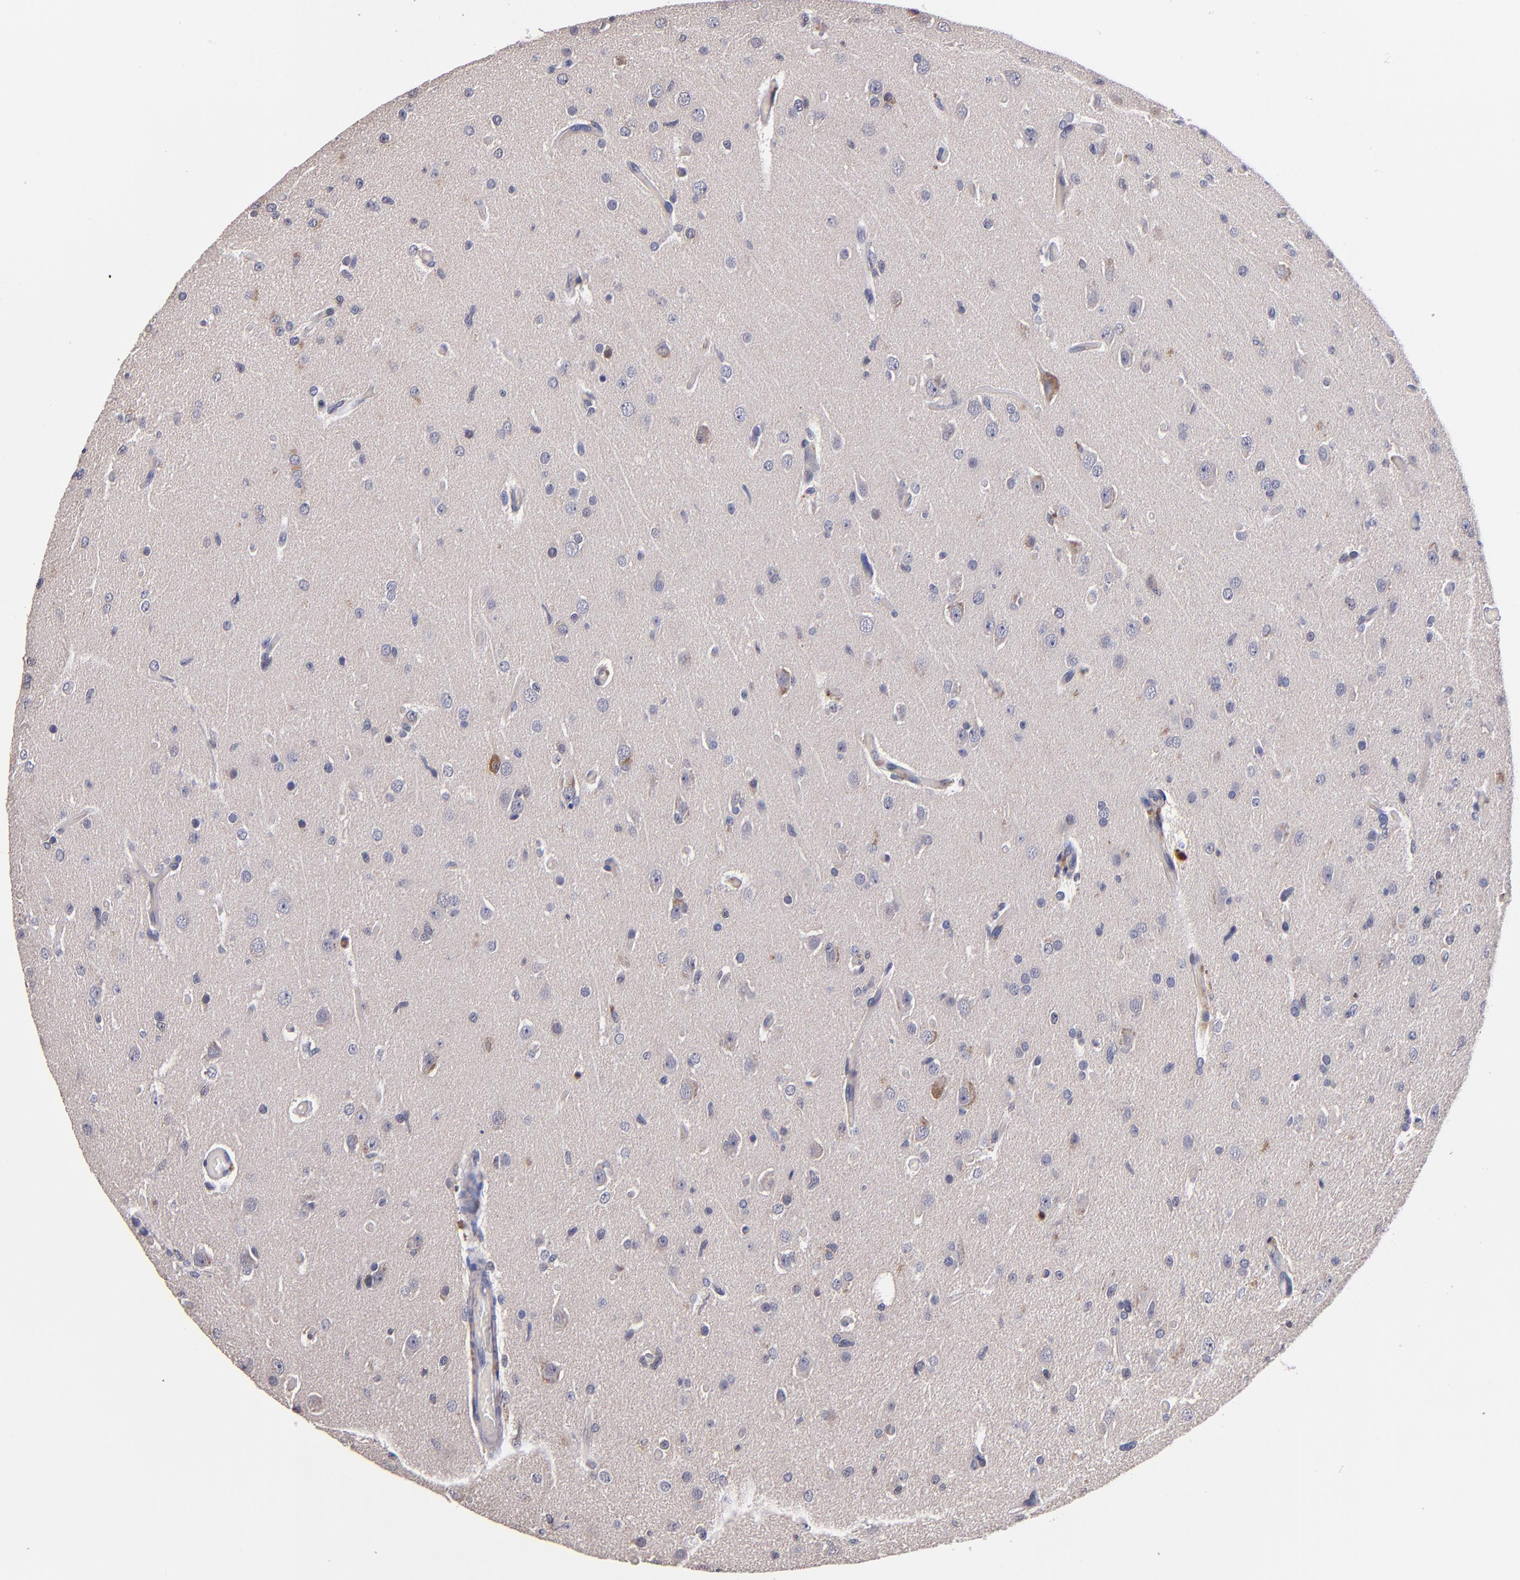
{"staining": {"intensity": "negative", "quantity": "none", "location": "none"}, "tissue": "glioma", "cell_type": "Tumor cells", "image_type": "cancer", "snomed": [{"axis": "morphology", "description": "Glioma, malignant, High grade"}, {"axis": "topography", "description": "Brain"}], "caption": "Immunohistochemistry of malignant glioma (high-grade) shows no staining in tumor cells.", "gene": "TTLL12", "patient": {"sex": "male", "age": 33}}